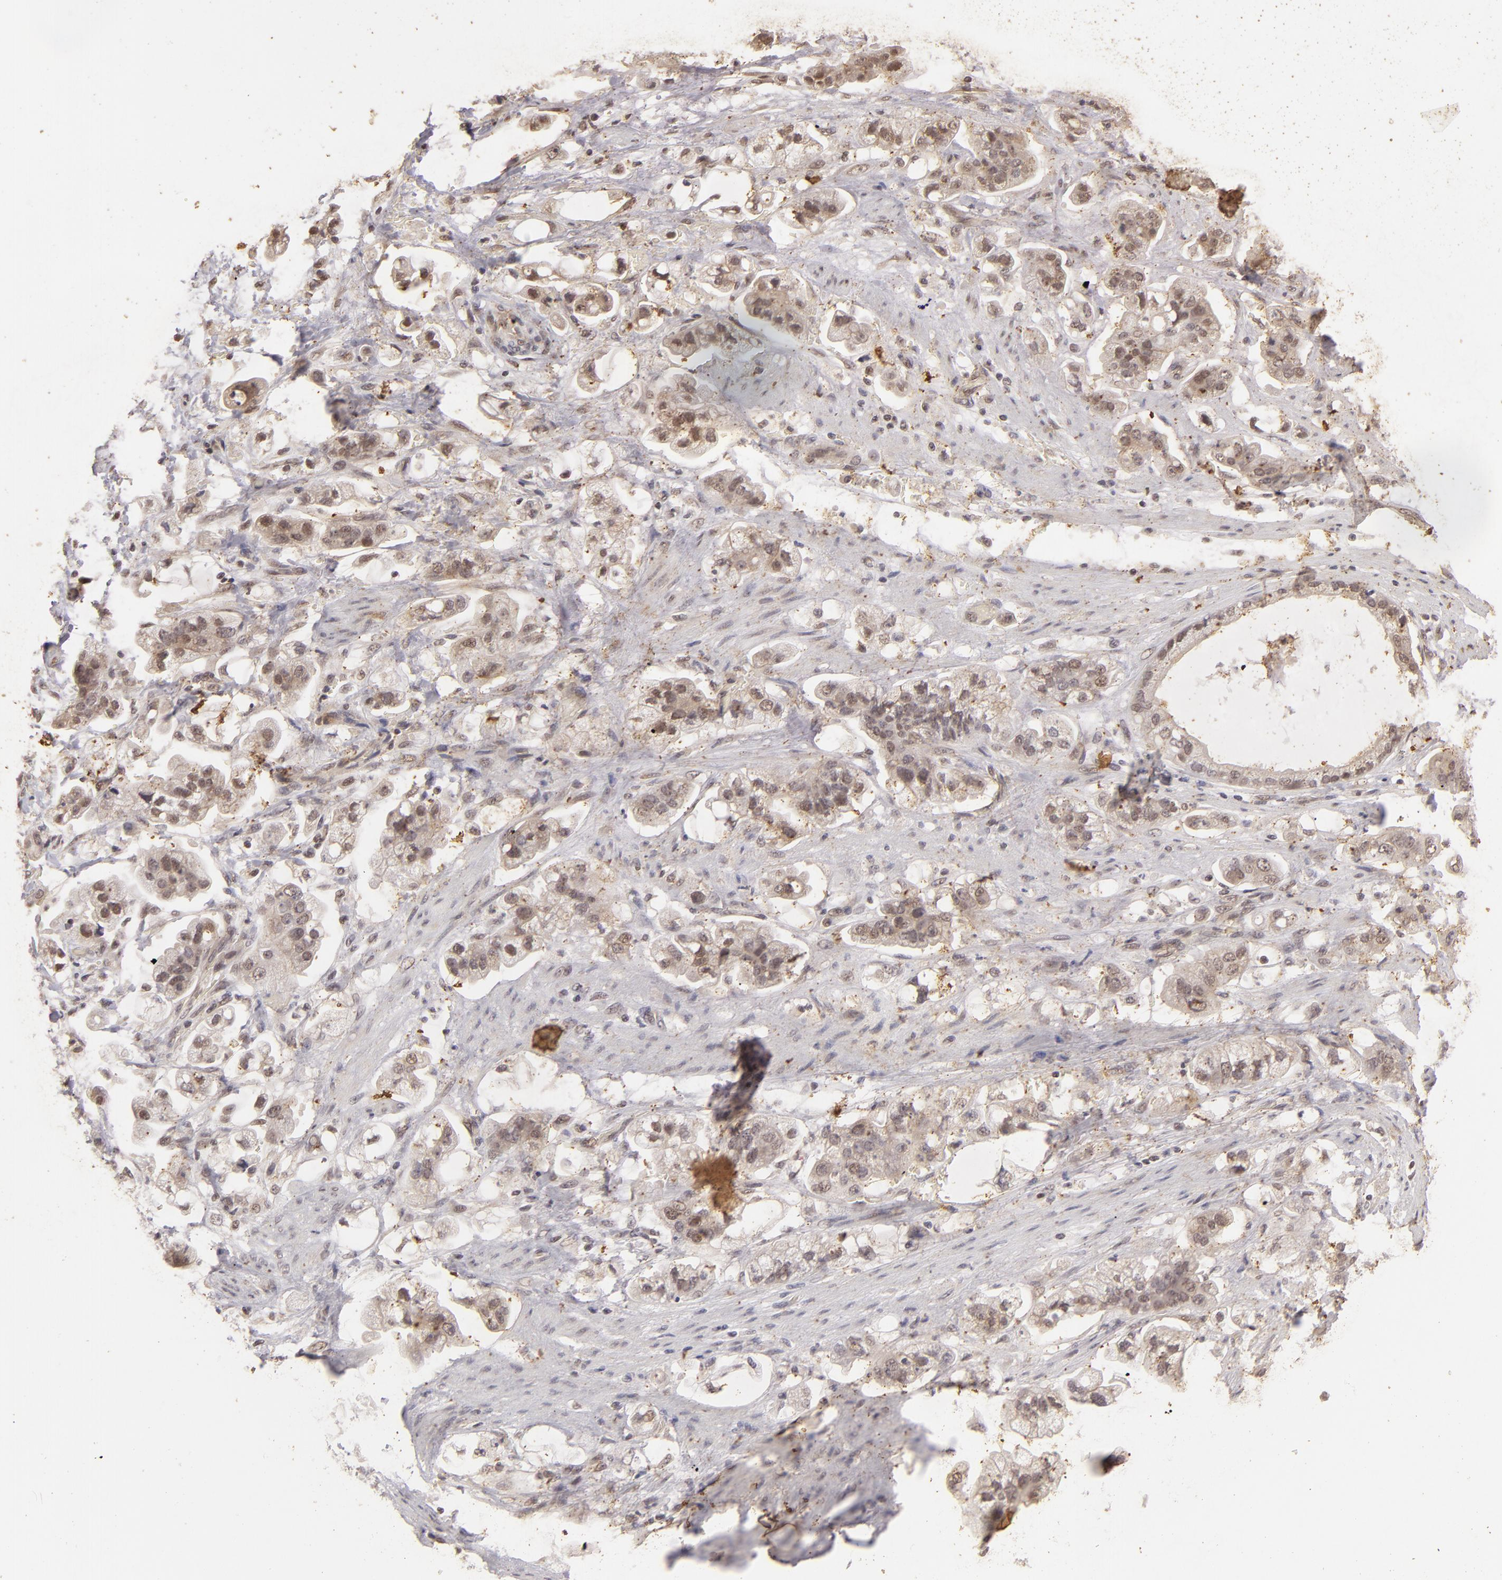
{"staining": {"intensity": "weak", "quantity": "<25%", "location": "cytoplasmic/membranous"}, "tissue": "stomach cancer", "cell_type": "Tumor cells", "image_type": "cancer", "snomed": [{"axis": "morphology", "description": "Adenocarcinoma, NOS"}, {"axis": "topography", "description": "Stomach"}], "caption": "Immunohistochemistry of human adenocarcinoma (stomach) displays no expression in tumor cells. (Stains: DAB (3,3'-diaminobenzidine) immunohistochemistry with hematoxylin counter stain, Microscopy: brightfield microscopy at high magnification).", "gene": "DFFA", "patient": {"sex": "male", "age": 62}}